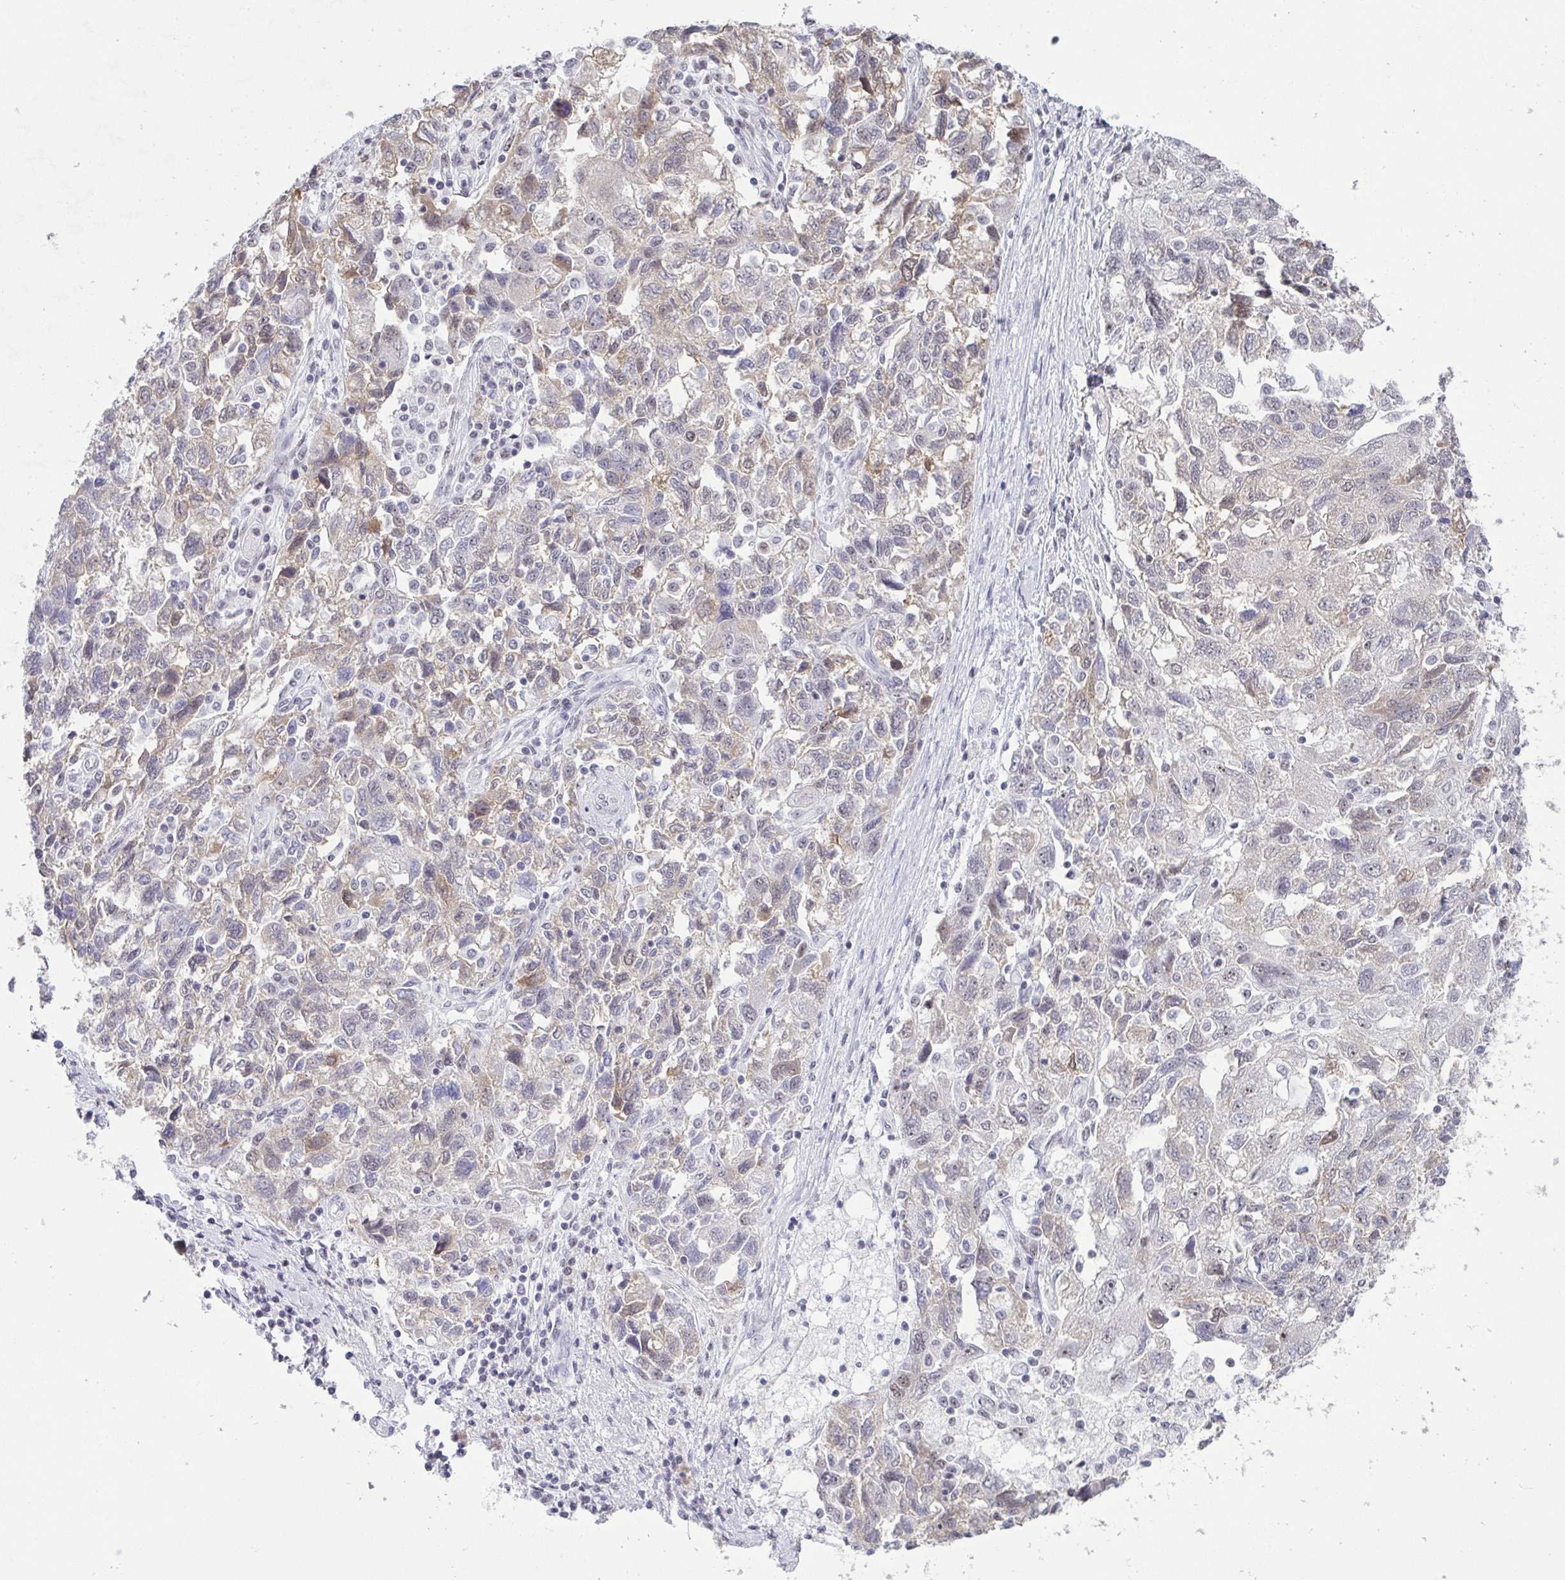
{"staining": {"intensity": "weak", "quantity": "25%-75%", "location": "cytoplasmic/membranous"}, "tissue": "ovarian cancer", "cell_type": "Tumor cells", "image_type": "cancer", "snomed": [{"axis": "morphology", "description": "Carcinoma, NOS"}, {"axis": "morphology", "description": "Cystadenocarcinoma, serous, NOS"}, {"axis": "topography", "description": "Ovary"}], "caption": "Weak cytoplasmic/membranous expression is seen in about 25%-75% of tumor cells in ovarian serous cystadenocarcinoma.", "gene": "SUPT16H", "patient": {"sex": "female", "age": 69}}